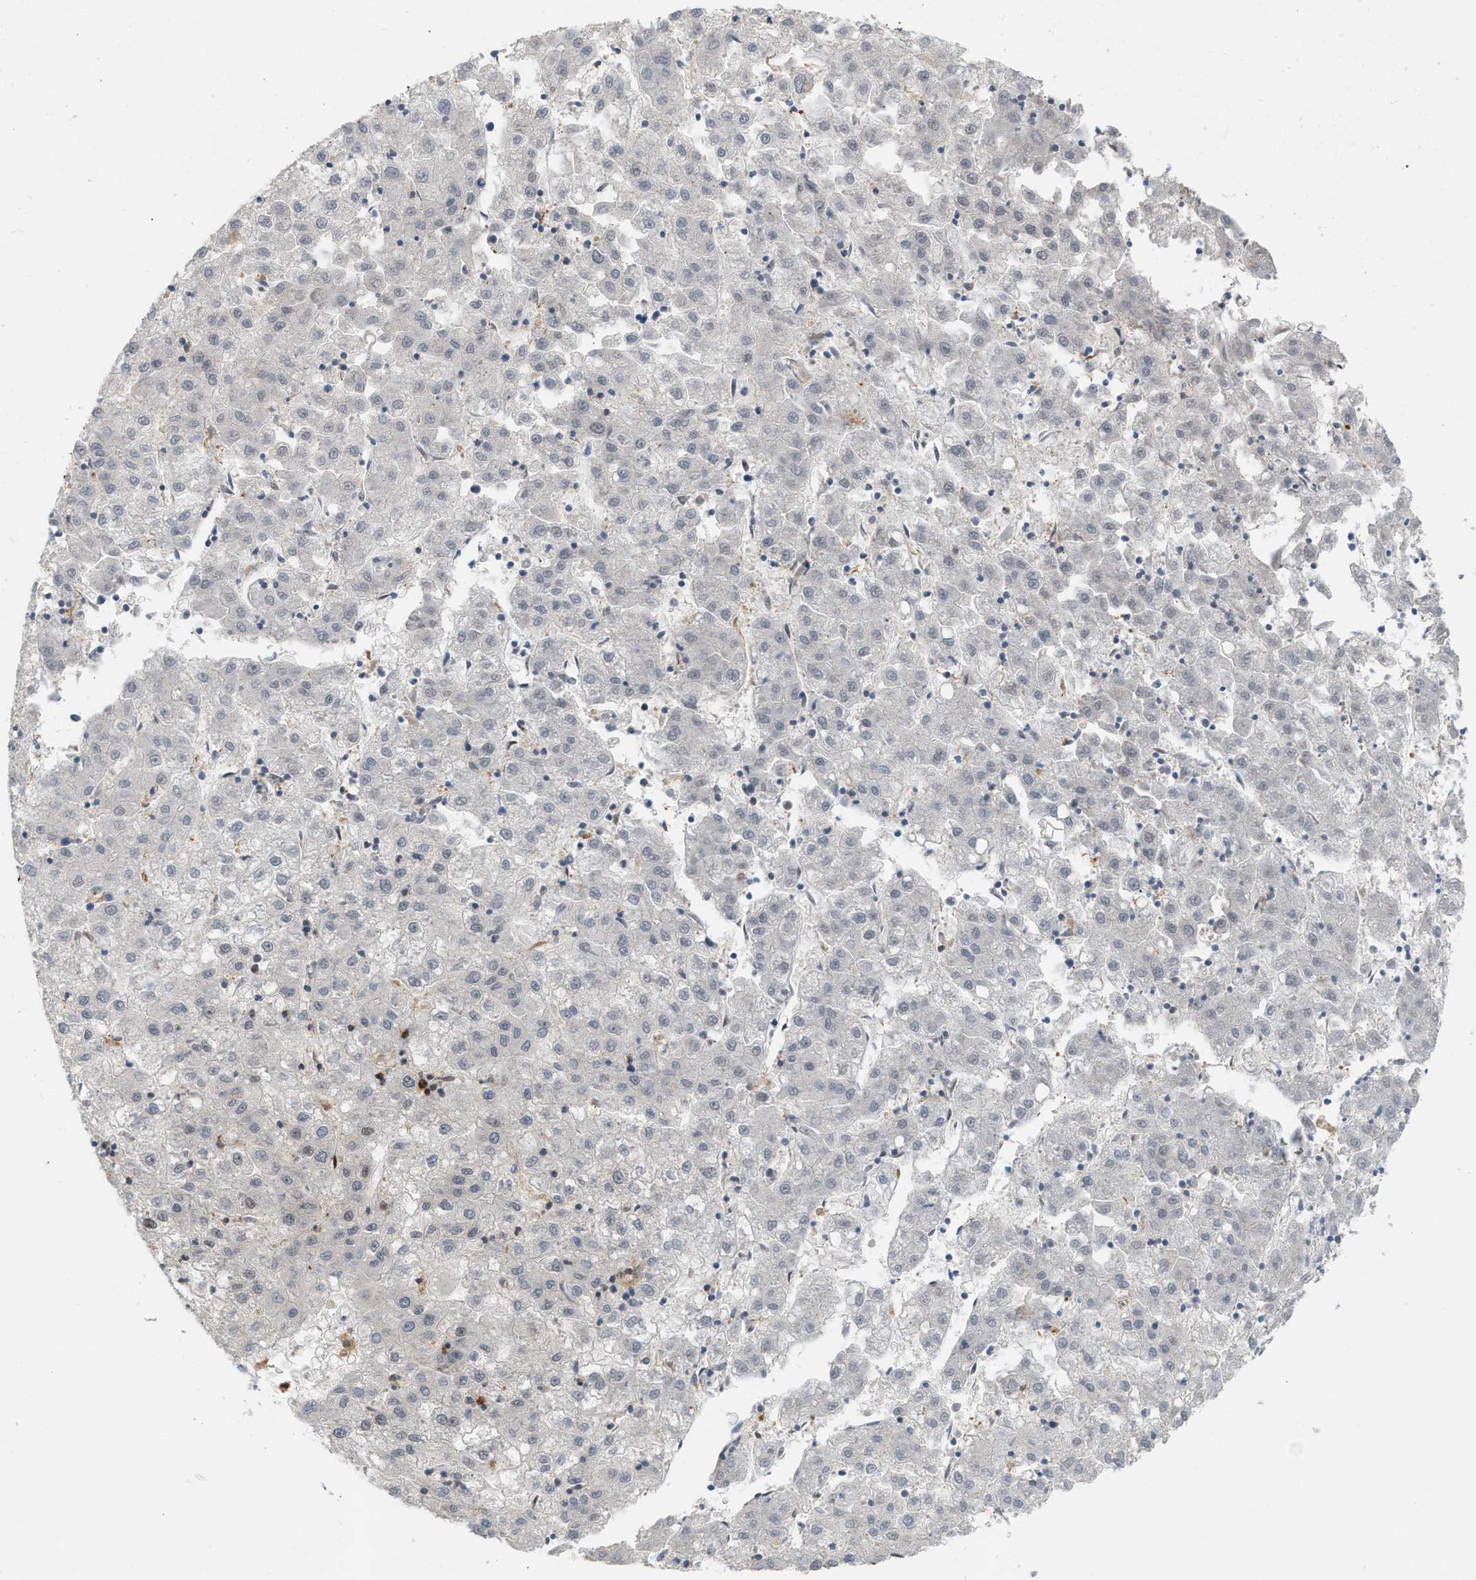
{"staining": {"intensity": "moderate", "quantity": "<25%", "location": "nuclear"}, "tissue": "liver cancer", "cell_type": "Tumor cells", "image_type": "cancer", "snomed": [{"axis": "morphology", "description": "Carcinoma, Hepatocellular, NOS"}, {"axis": "topography", "description": "Liver"}], "caption": "A photomicrograph showing moderate nuclear expression in about <25% of tumor cells in liver cancer, as visualized by brown immunohistochemical staining.", "gene": "RNASEK-C17orf49", "patient": {"sex": "male", "age": 72}}